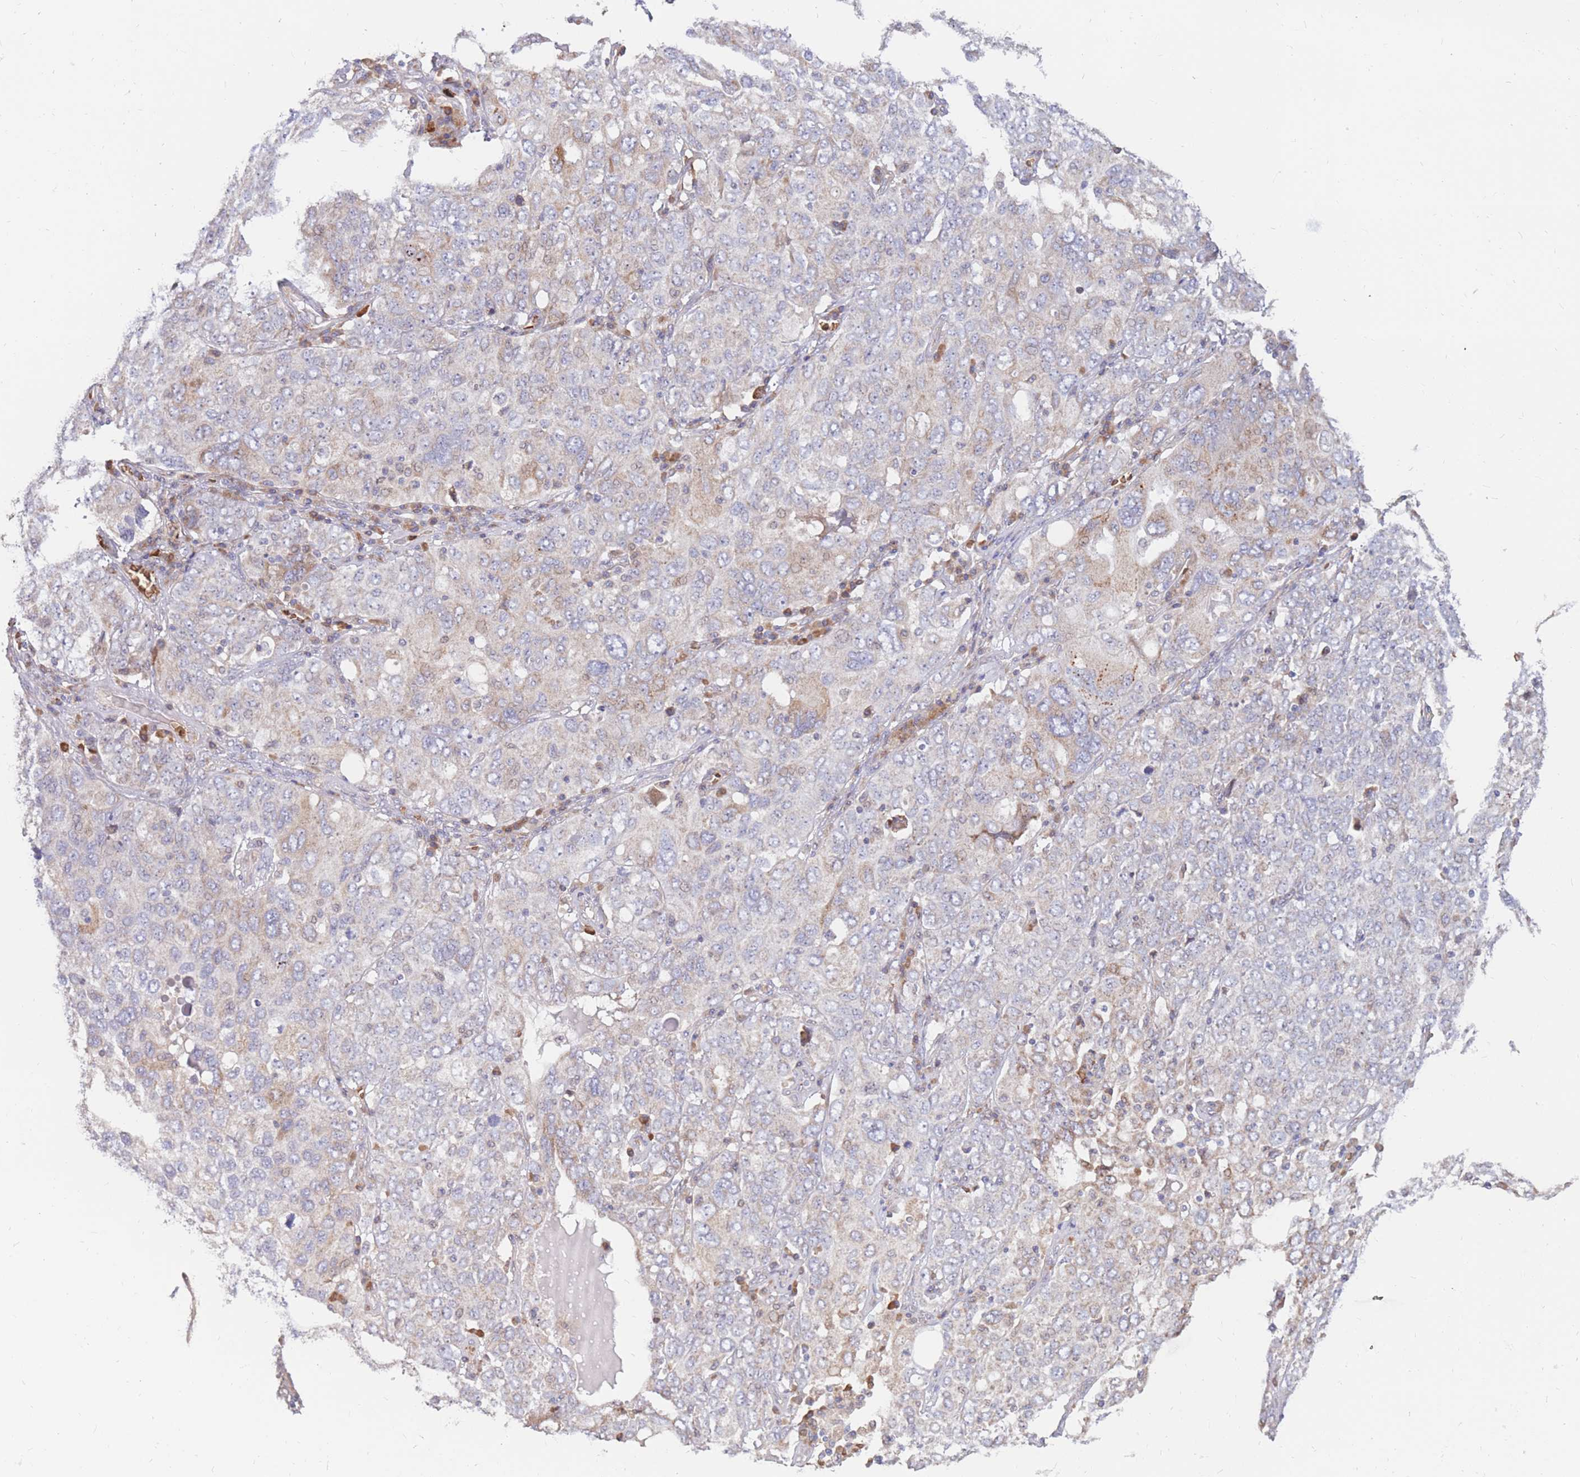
{"staining": {"intensity": "weak", "quantity": "<25%", "location": "cytoplasmic/membranous"}, "tissue": "ovarian cancer", "cell_type": "Tumor cells", "image_type": "cancer", "snomed": [{"axis": "morphology", "description": "Carcinoma, endometroid"}, {"axis": "topography", "description": "Ovary"}], "caption": "Immunohistochemical staining of human endometroid carcinoma (ovarian) displays no significant staining in tumor cells.", "gene": "ATP10D", "patient": {"sex": "female", "age": 62}}